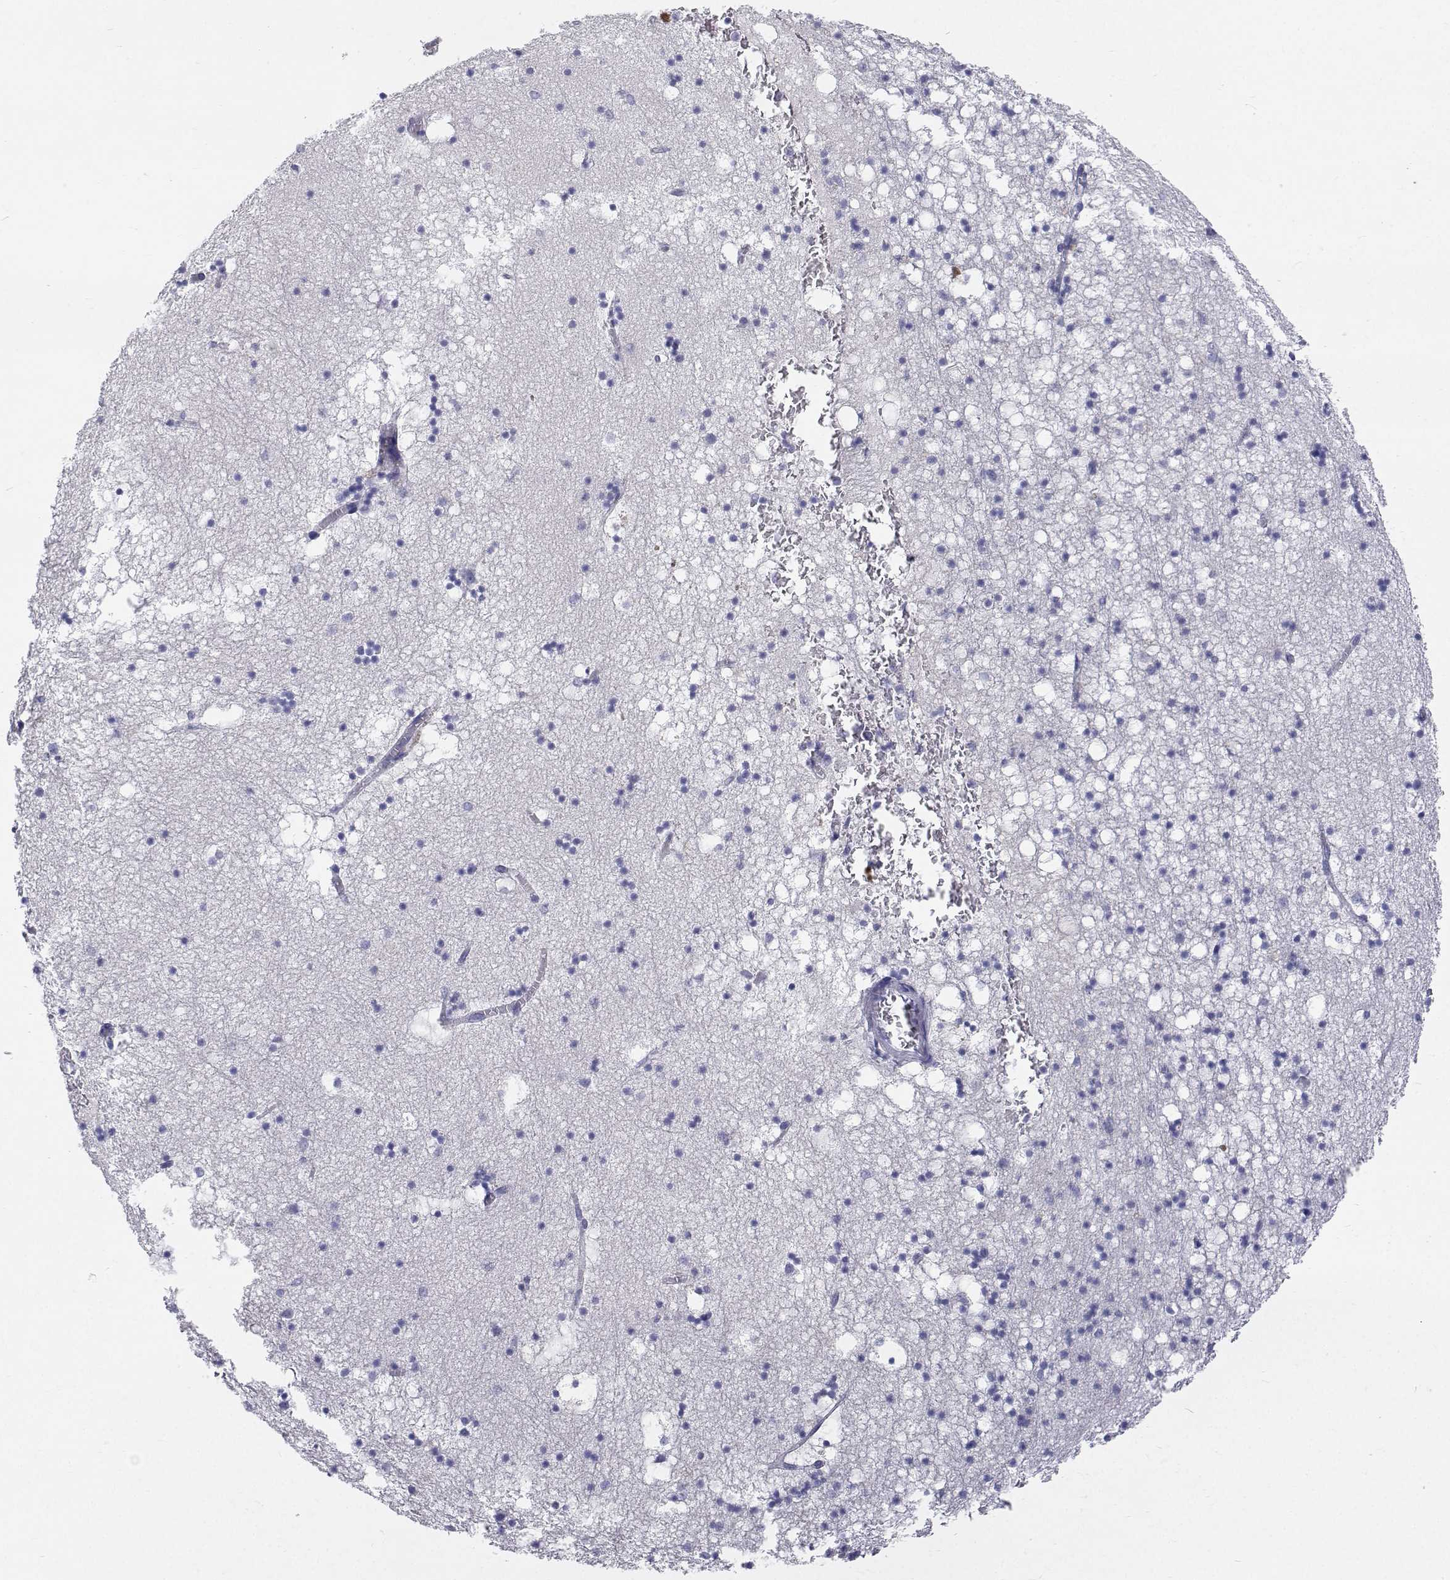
{"staining": {"intensity": "negative", "quantity": "none", "location": "none"}, "tissue": "hippocampus", "cell_type": "Glial cells", "image_type": "normal", "snomed": [{"axis": "morphology", "description": "Normal tissue, NOS"}, {"axis": "topography", "description": "Hippocampus"}], "caption": "Hippocampus stained for a protein using immunohistochemistry (IHC) reveals no expression glial cells.", "gene": "NCR2", "patient": {"sex": "male", "age": 58}}